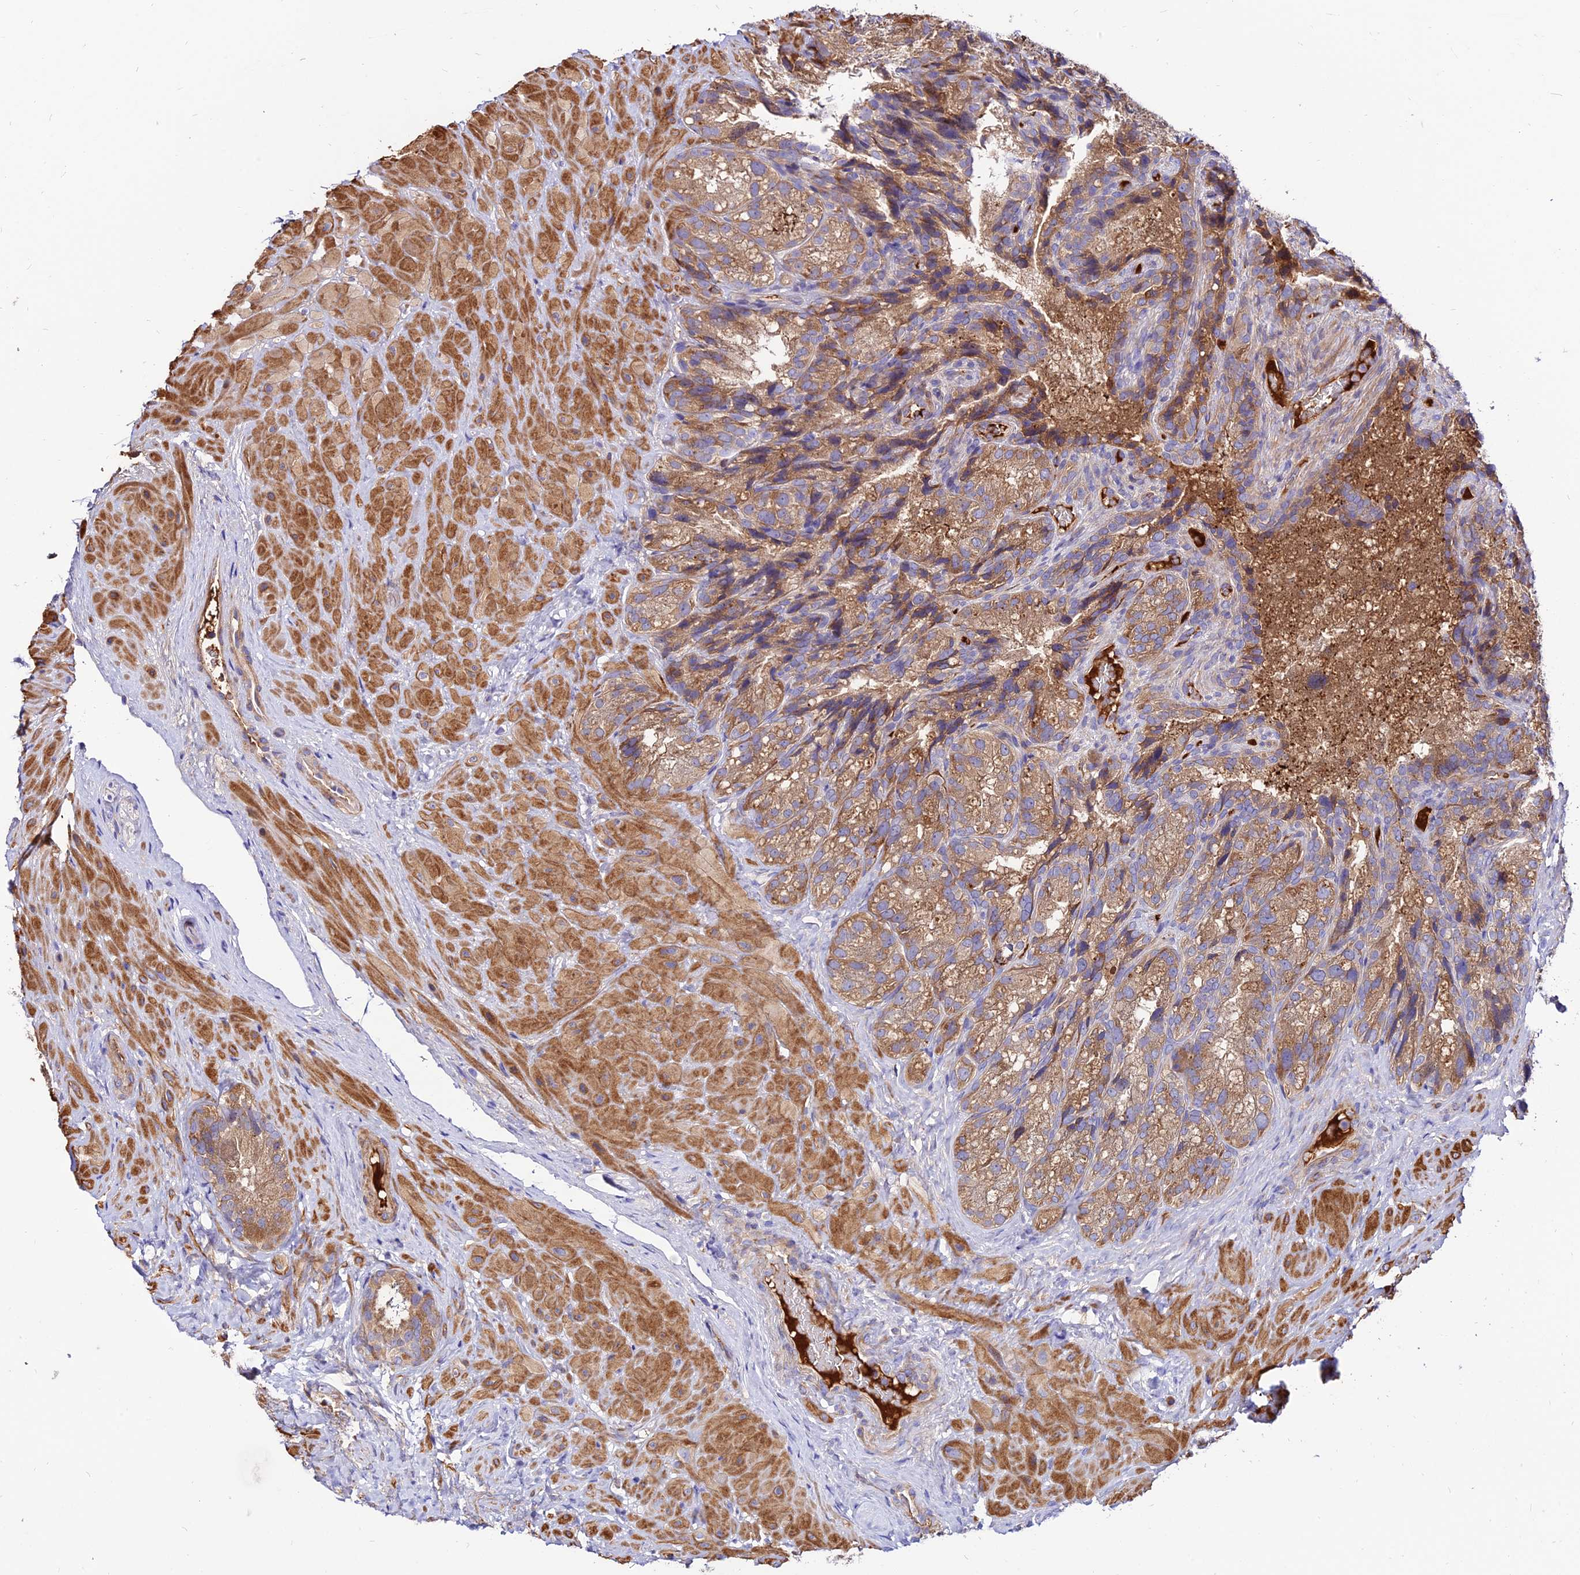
{"staining": {"intensity": "moderate", "quantity": ">75%", "location": "cytoplasmic/membranous"}, "tissue": "seminal vesicle", "cell_type": "Glandular cells", "image_type": "normal", "snomed": [{"axis": "morphology", "description": "Normal tissue, NOS"}, {"axis": "topography", "description": "Seminal veicle"}], "caption": "IHC micrograph of unremarkable seminal vesicle stained for a protein (brown), which exhibits medium levels of moderate cytoplasmic/membranous positivity in approximately >75% of glandular cells.", "gene": "PYM1", "patient": {"sex": "male", "age": 58}}